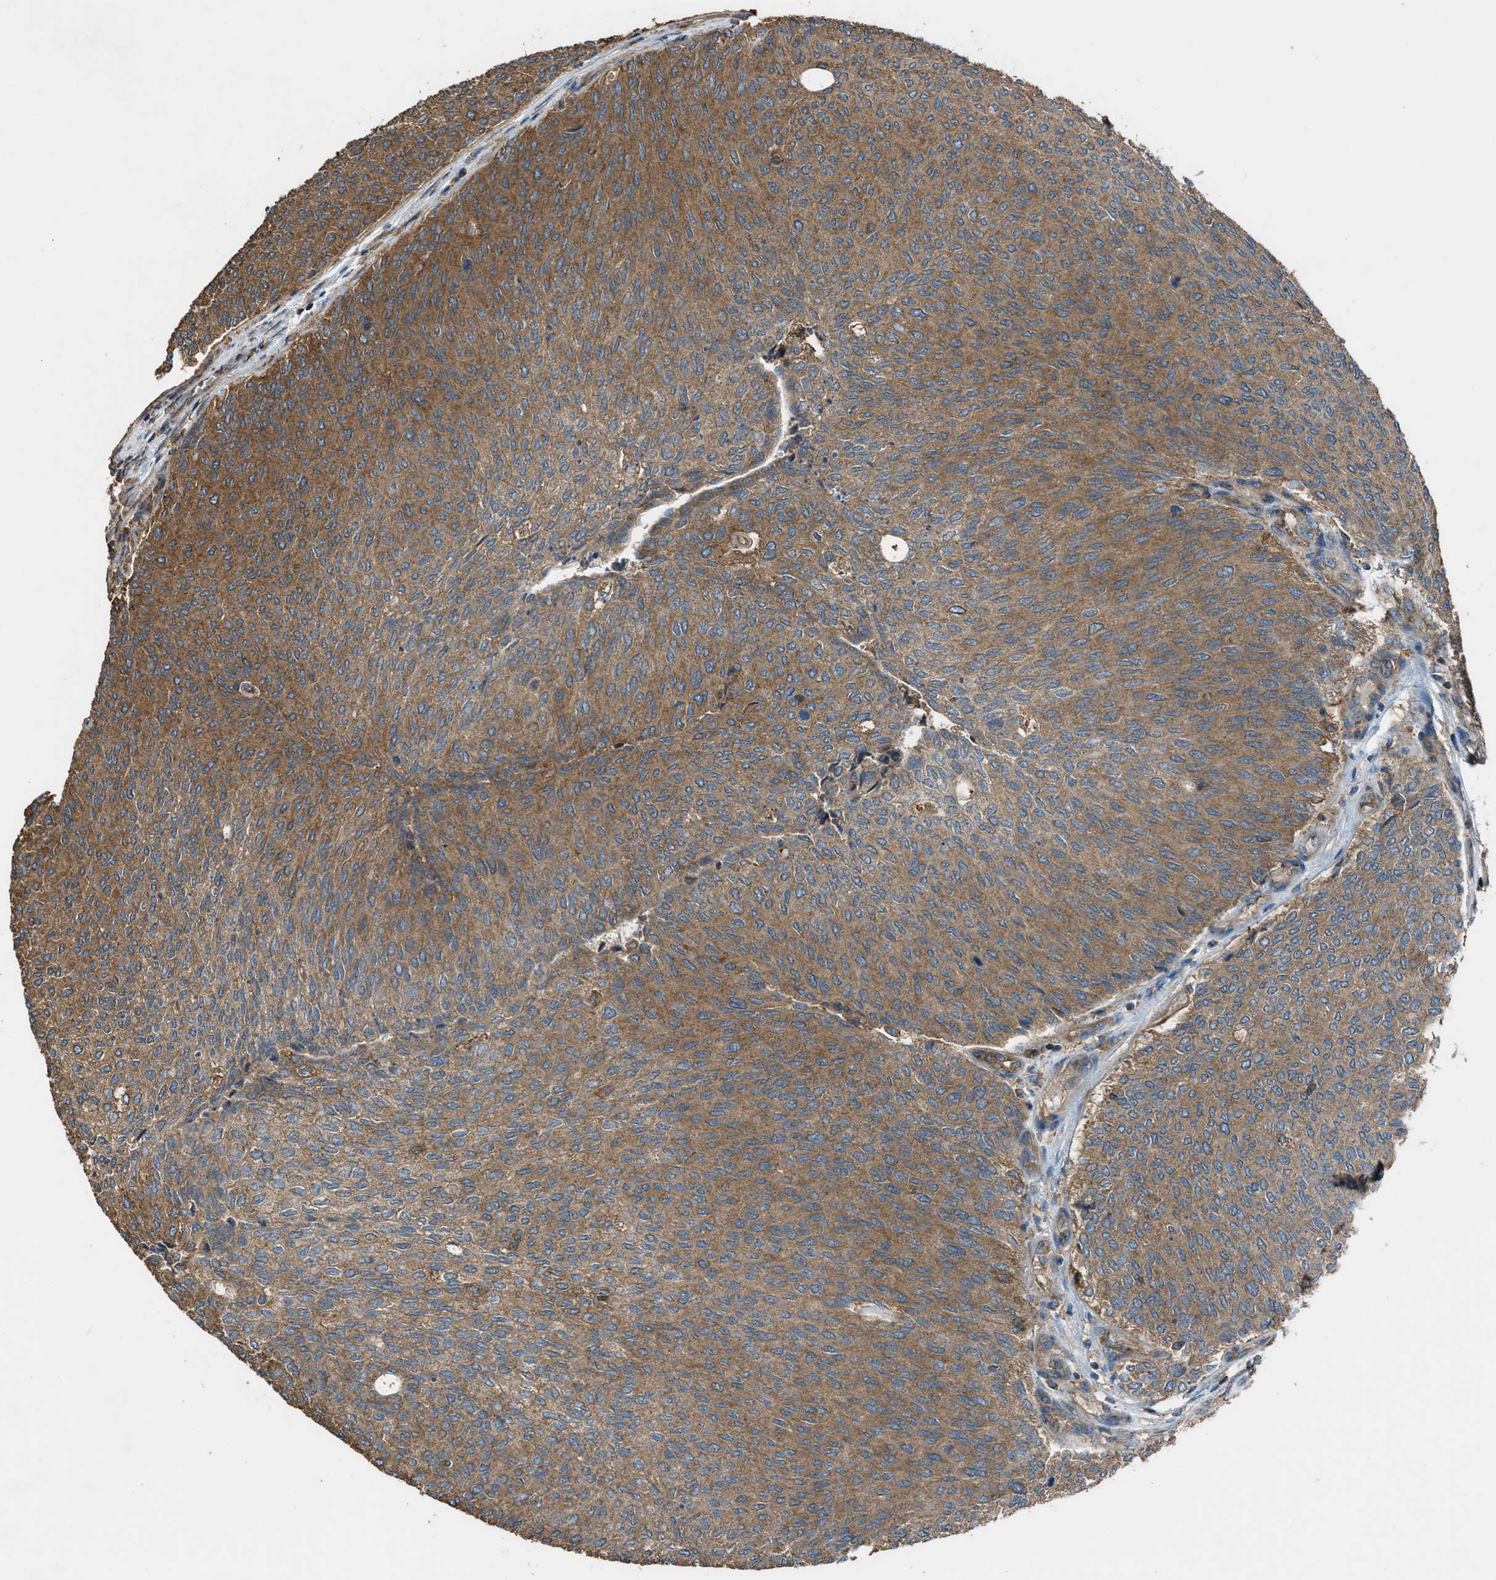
{"staining": {"intensity": "moderate", "quantity": ">75%", "location": "cytoplasmic/membranous"}, "tissue": "urothelial cancer", "cell_type": "Tumor cells", "image_type": "cancer", "snomed": [{"axis": "morphology", "description": "Urothelial carcinoma, Low grade"}, {"axis": "topography", "description": "Urinary bladder"}], "caption": "An image showing moderate cytoplasmic/membranous expression in about >75% of tumor cells in urothelial carcinoma (low-grade), as visualized by brown immunohistochemical staining.", "gene": "MAP3K8", "patient": {"sex": "female", "age": 79}}